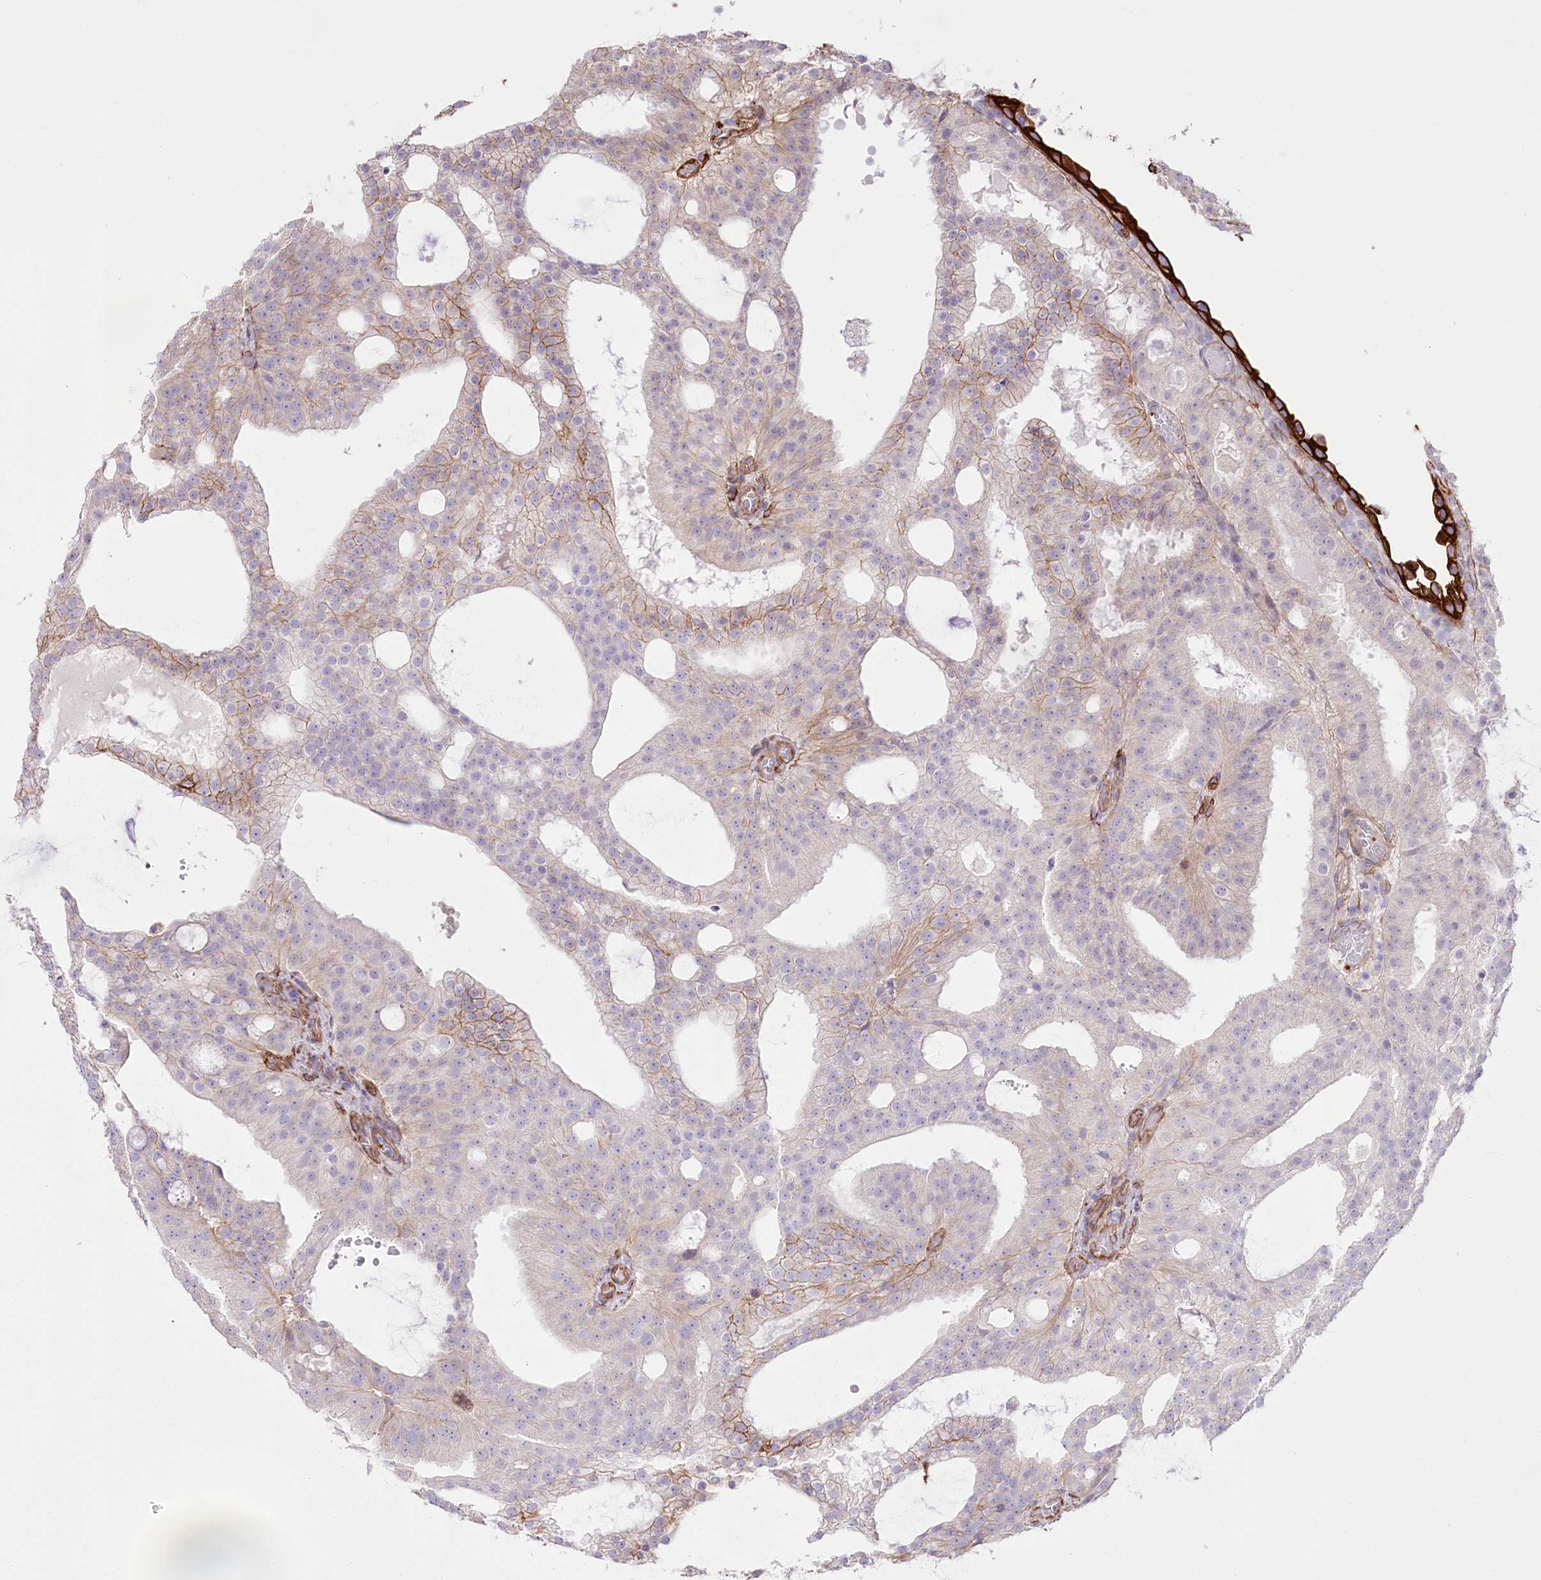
{"staining": {"intensity": "moderate", "quantity": "25%-75%", "location": "cytoplasmic/membranous"}, "tissue": "prostate cancer", "cell_type": "Tumor cells", "image_type": "cancer", "snomed": [{"axis": "morphology", "description": "Adenocarcinoma, Medium grade"}, {"axis": "topography", "description": "Prostate"}], "caption": "An image of prostate cancer (adenocarcinoma (medium-grade)) stained for a protein exhibits moderate cytoplasmic/membranous brown staining in tumor cells.", "gene": "SLC39A10", "patient": {"sex": "male", "age": 88}}